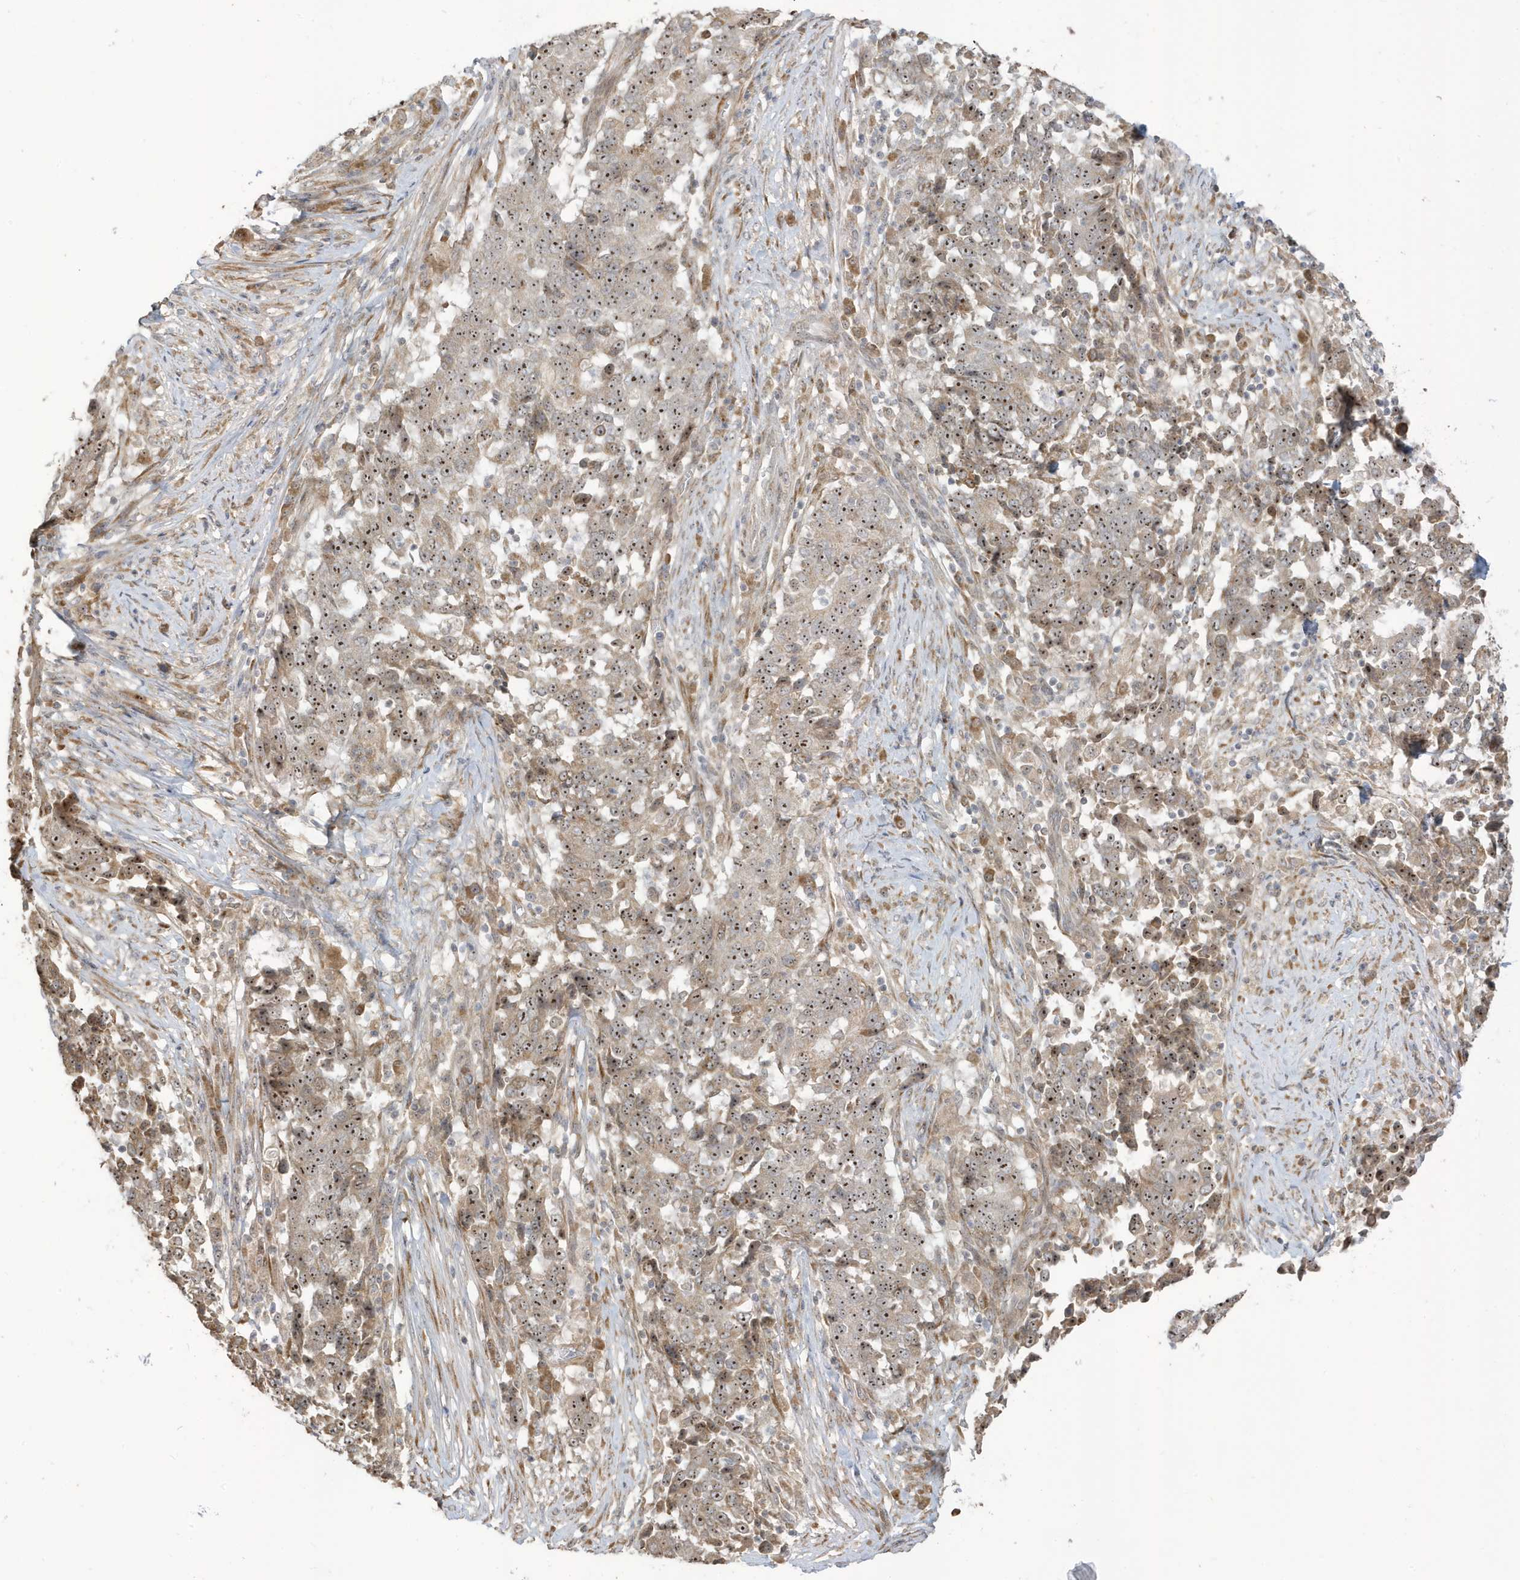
{"staining": {"intensity": "moderate", "quantity": ">75%", "location": "nuclear"}, "tissue": "stomach cancer", "cell_type": "Tumor cells", "image_type": "cancer", "snomed": [{"axis": "morphology", "description": "Adenocarcinoma, NOS"}, {"axis": "topography", "description": "Stomach"}], "caption": "Immunohistochemistry (IHC) of stomach adenocarcinoma exhibits medium levels of moderate nuclear staining in about >75% of tumor cells. (DAB (3,3'-diaminobenzidine) = brown stain, brightfield microscopy at high magnification).", "gene": "ECM2", "patient": {"sex": "male", "age": 59}}